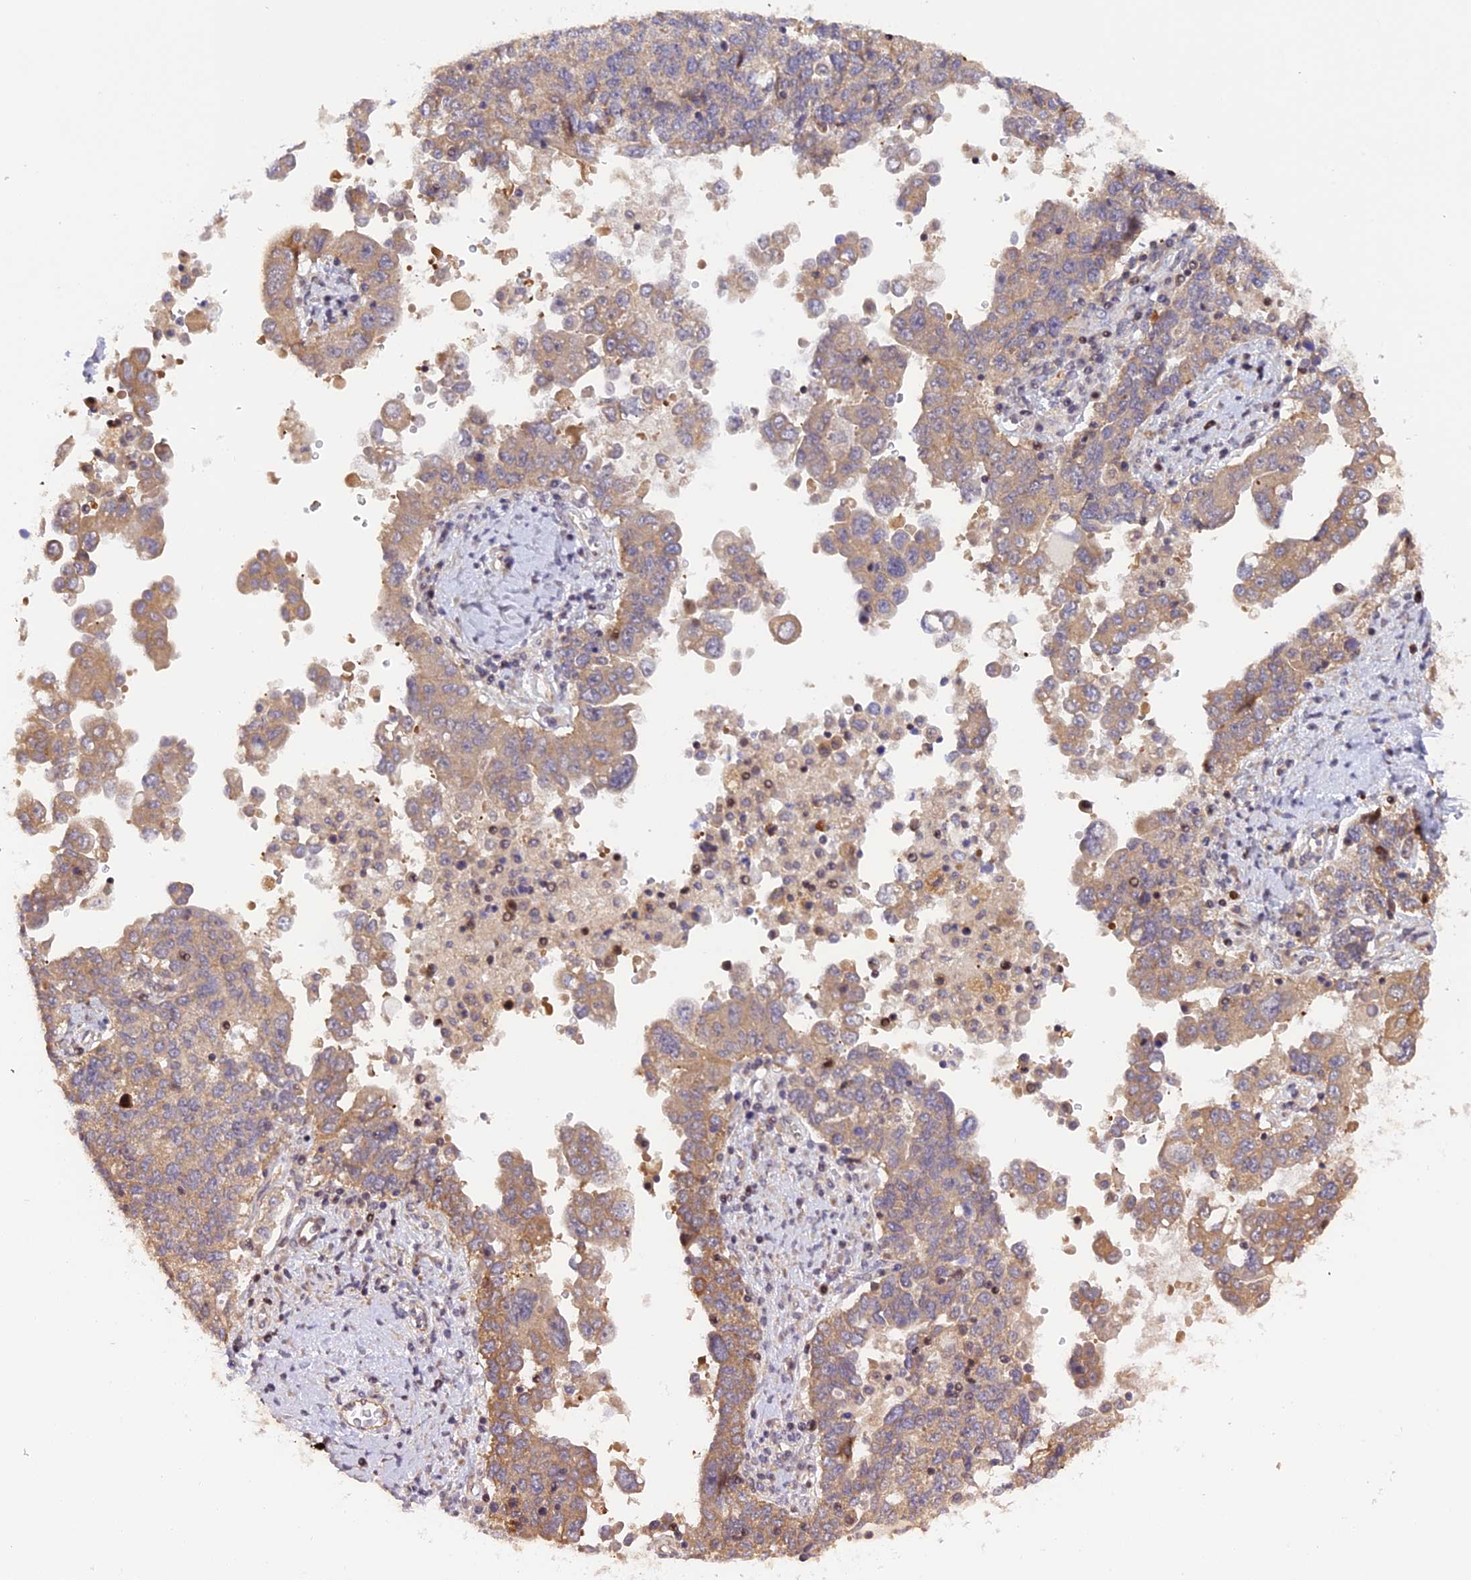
{"staining": {"intensity": "moderate", "quantity": "25%-75%", "location": "cytoplasmic/membranous"}, "tissue": "ovarian cancer", "cell_type": "Tumor cells", "image_type": "cancer", "snomed": [{"axis": "morphology", "description": "Carcinoma, endometroid"}, {"axis": "topography", "description": "Ovary"}], "caption": "A histopathology image showing moderate cytoplasmic/membranous expression in about 25%-75% of tumor cells in ovarian cancer (endometroid carcinoma), as visualized by brown immunohistochemical staining.", "gene": "SAMD4A", "patient": {"sex": "female", "age": 62}}